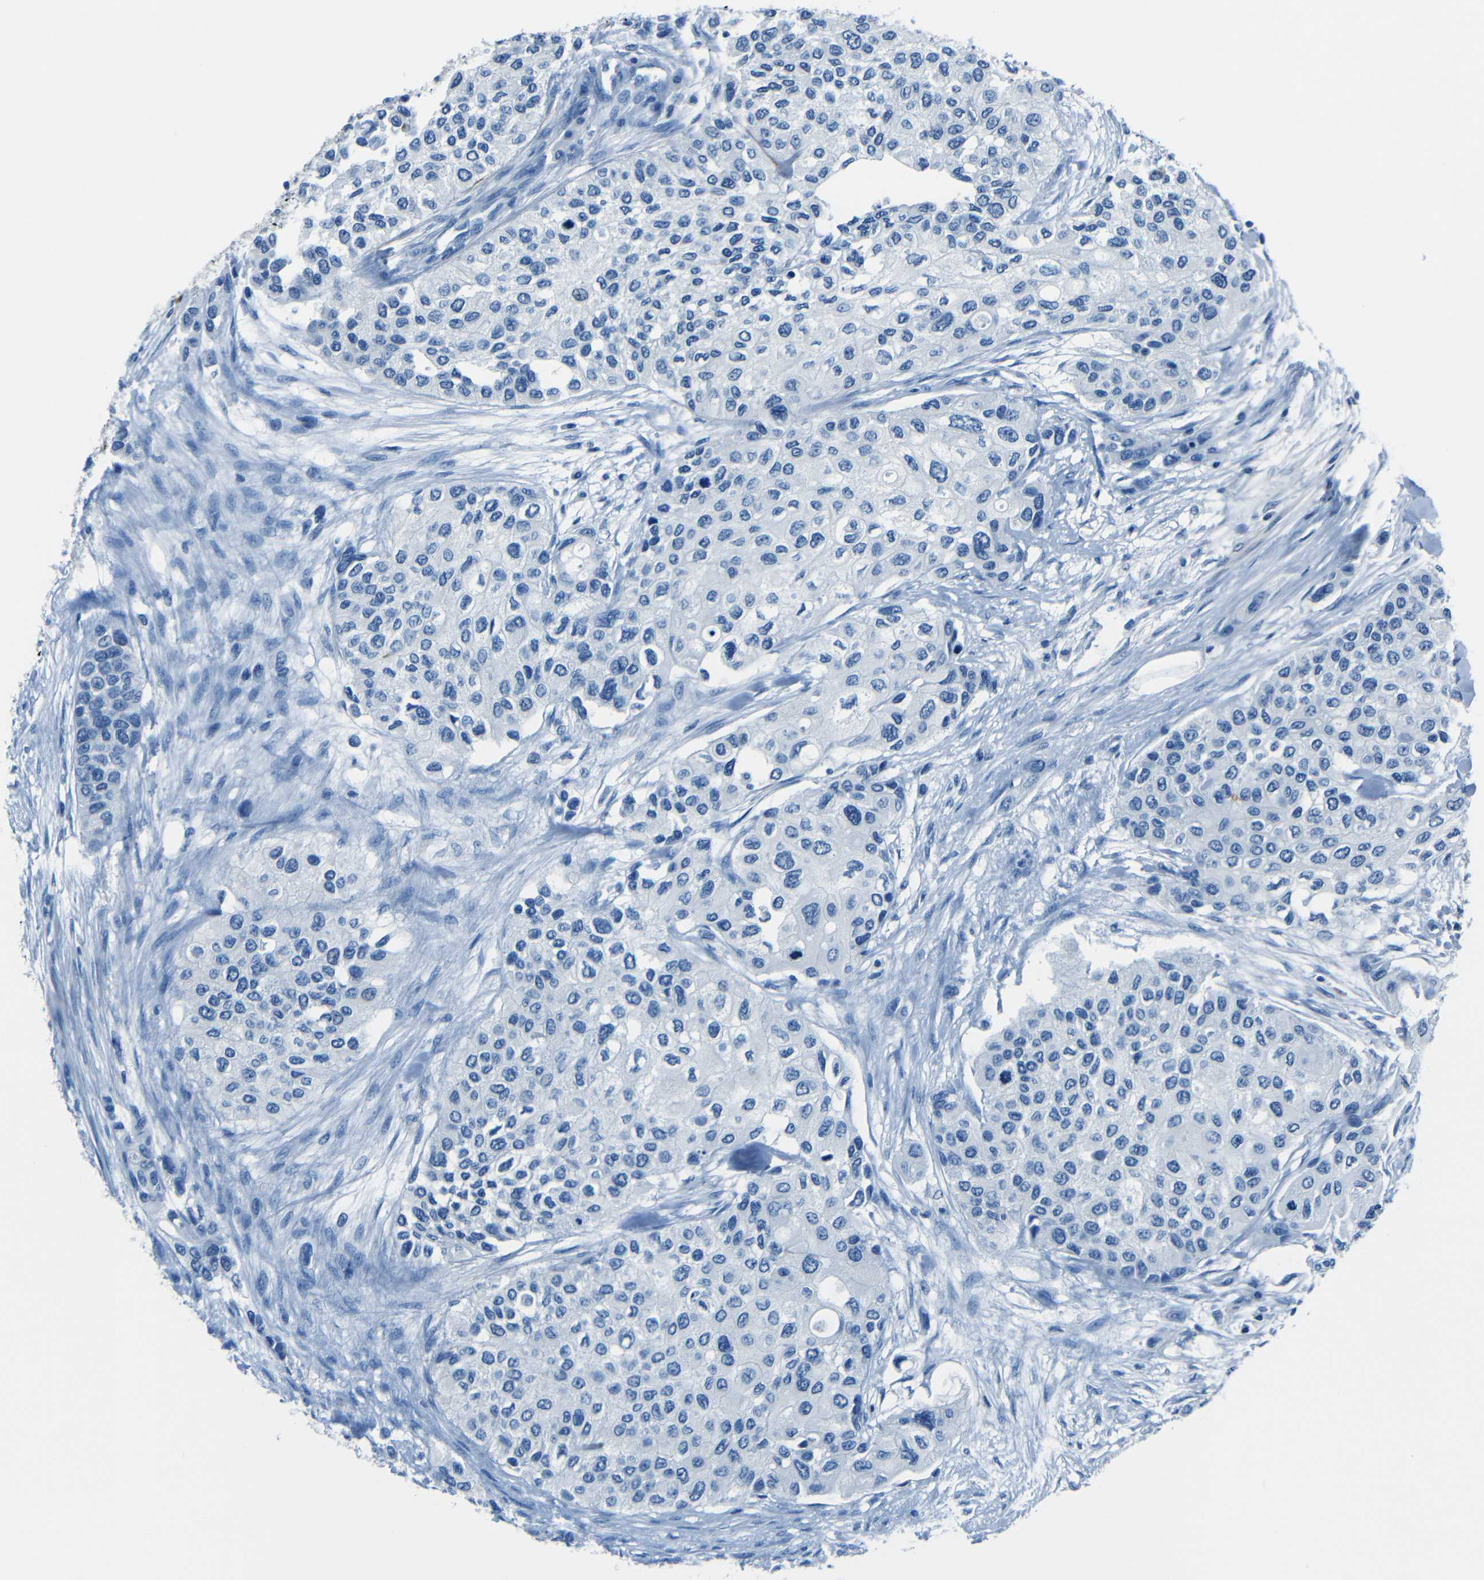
{"staining": {"intensity": "negative", "quantity": "none", "location": "none"}, "tissue": "urothelial cancer", "cell_type": "Tumor cells", "image_type": "cancer", "snomed": [{"axis": "morphology", "description": "Urothelial carcinoma, High grade"}, {"axis": "topography", "description": "Urinary bladder"}], "caption": "There is no significant positivity in tumor cells of urothelial cancer. (IHC, brightfield microscopy, high magnification).", "gene": "FBN2", "patient": {"sex": "female", "age": 56}}